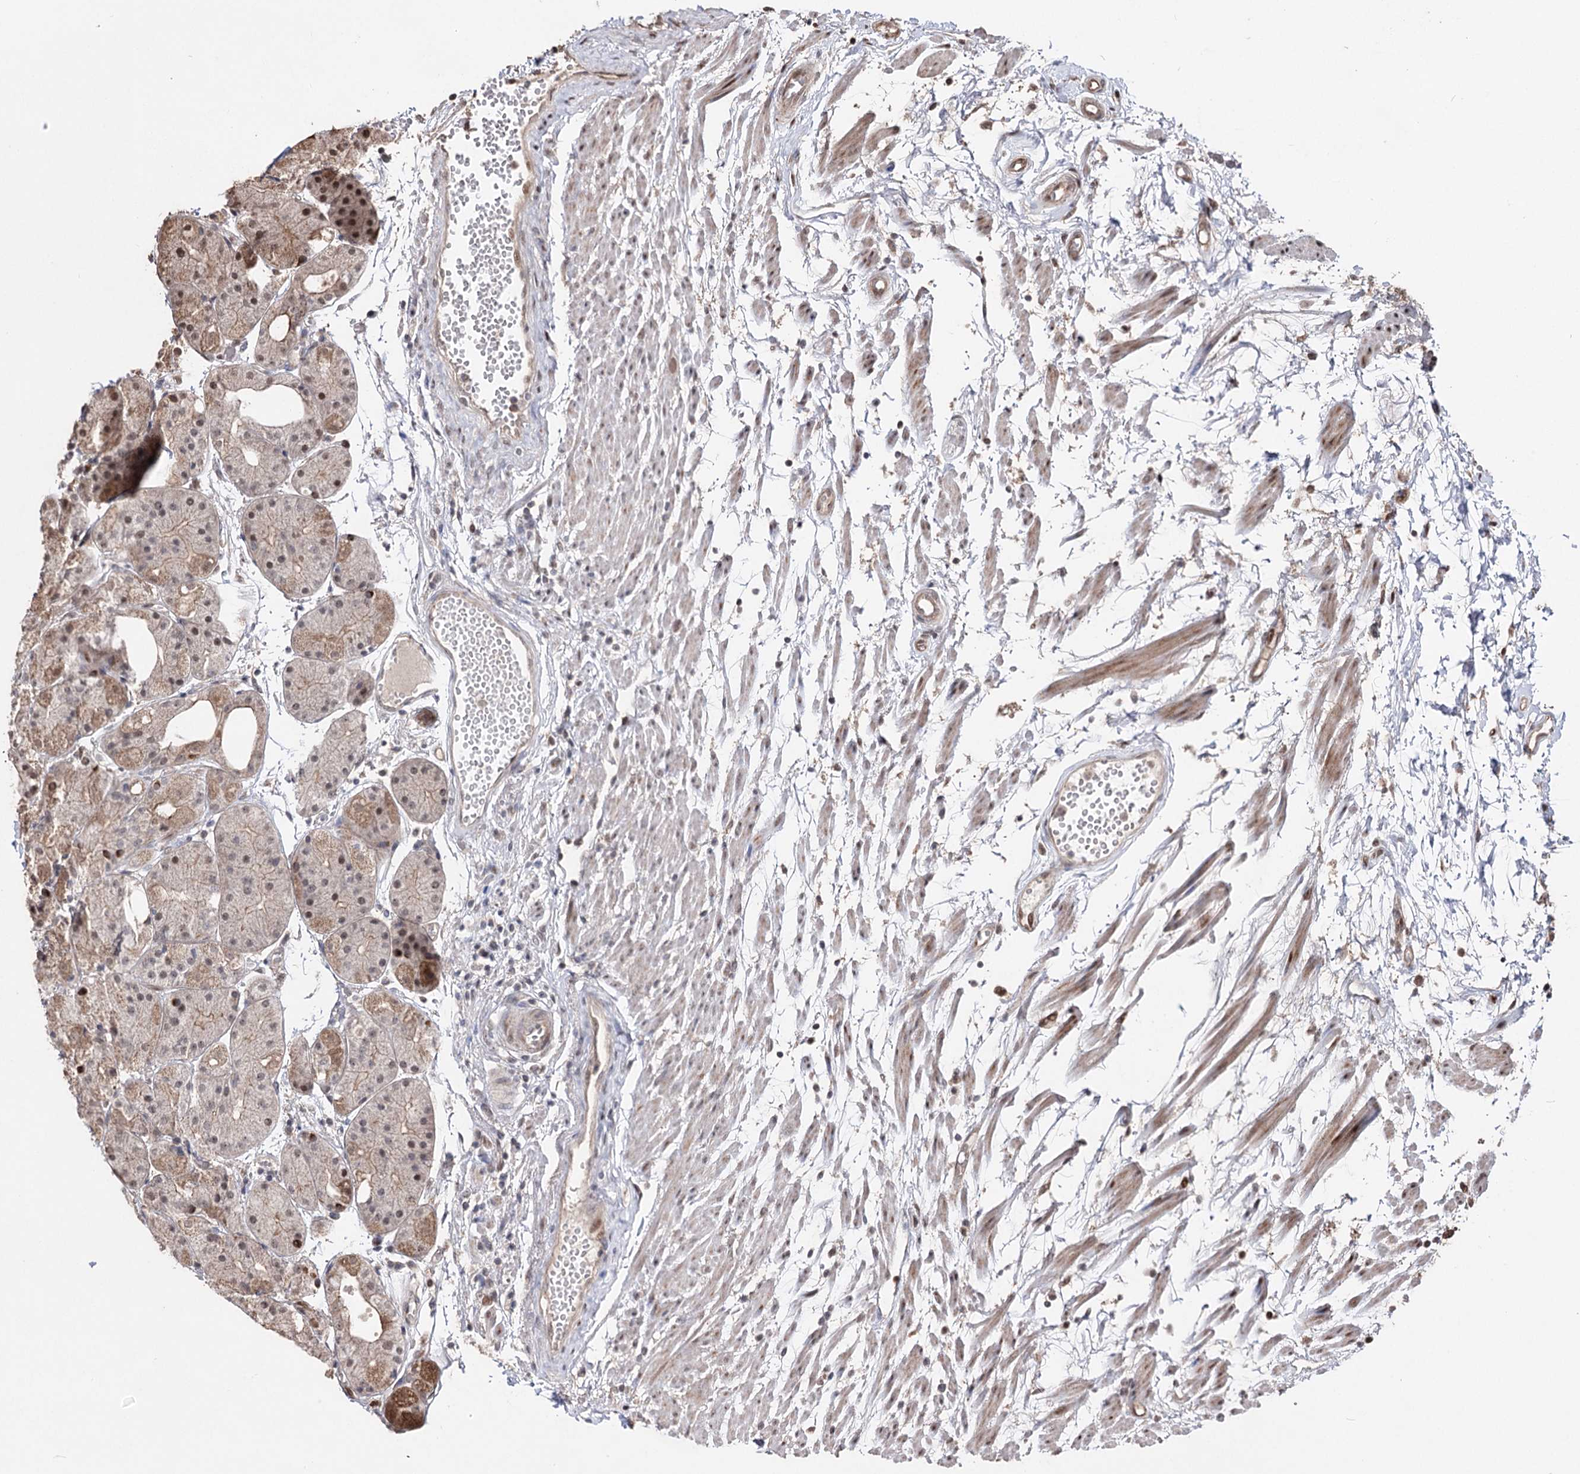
{"staining": {"intensity": "moderate", "quantity": ">75%", "location": "cytoplasmic/membranous"}, "tissue": "stomach", "cell_type": "Glandular cells", "image_type": "normal", "snomed": [{"axis": "morphology", "description": "Normal tissue, NOS"}, {"axis": "topography", "description": "Stomach, upper"}], "caption": "Protein positivity by IHC reveals moderate cytoplasmic/membranous positivity in about >75% of glandular cells in unremarkable stomach.", "gene": "CPNE8", "patient": {"sex": "male", "age": 72}}